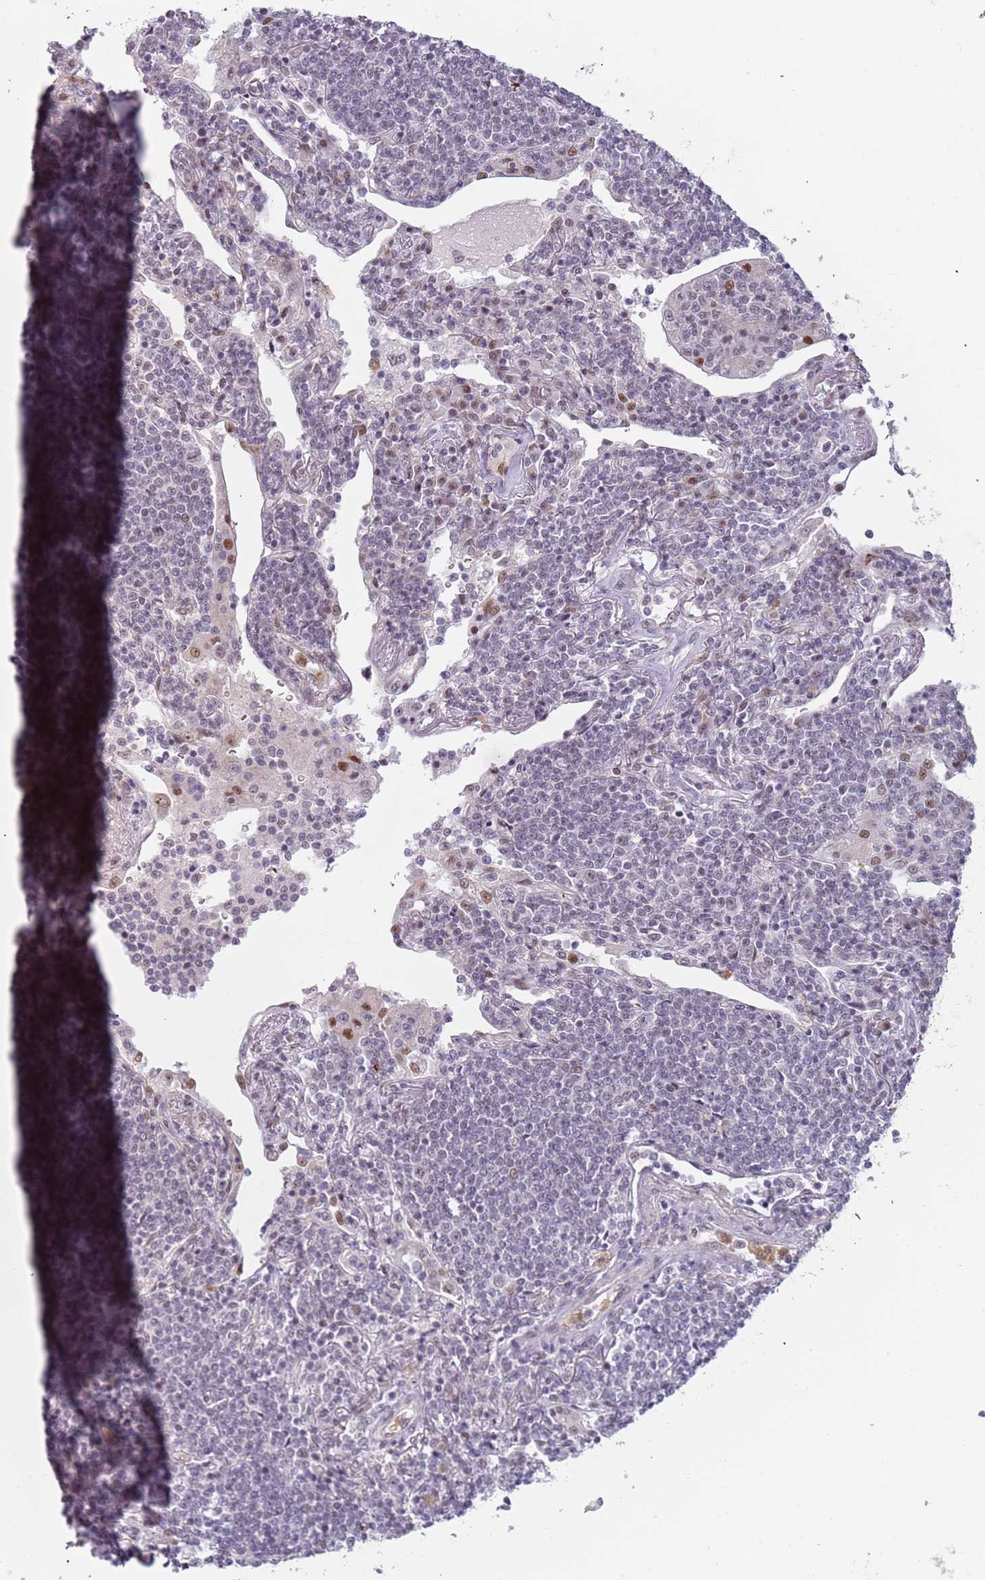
{"staining": {"intensity": "negative", "quantity": "none", "location": "none"}, "tissue": "lymphoma", "cell_type": "Tumor cells", "image_type": "cancer", "snomed": [{"axis": "morphology", "description": "Malignant lymphoma, non-Hodgkin's type, Low grade"}, {"axis": "topography", "description": "Lung"}], "caption": "A high-resolution histopathology image shows IHC staining of lymphoma, which displays no significant positivity in tumor cells.", "gene": "REXO4", "patient": {"sex": "female", "age": 71}}